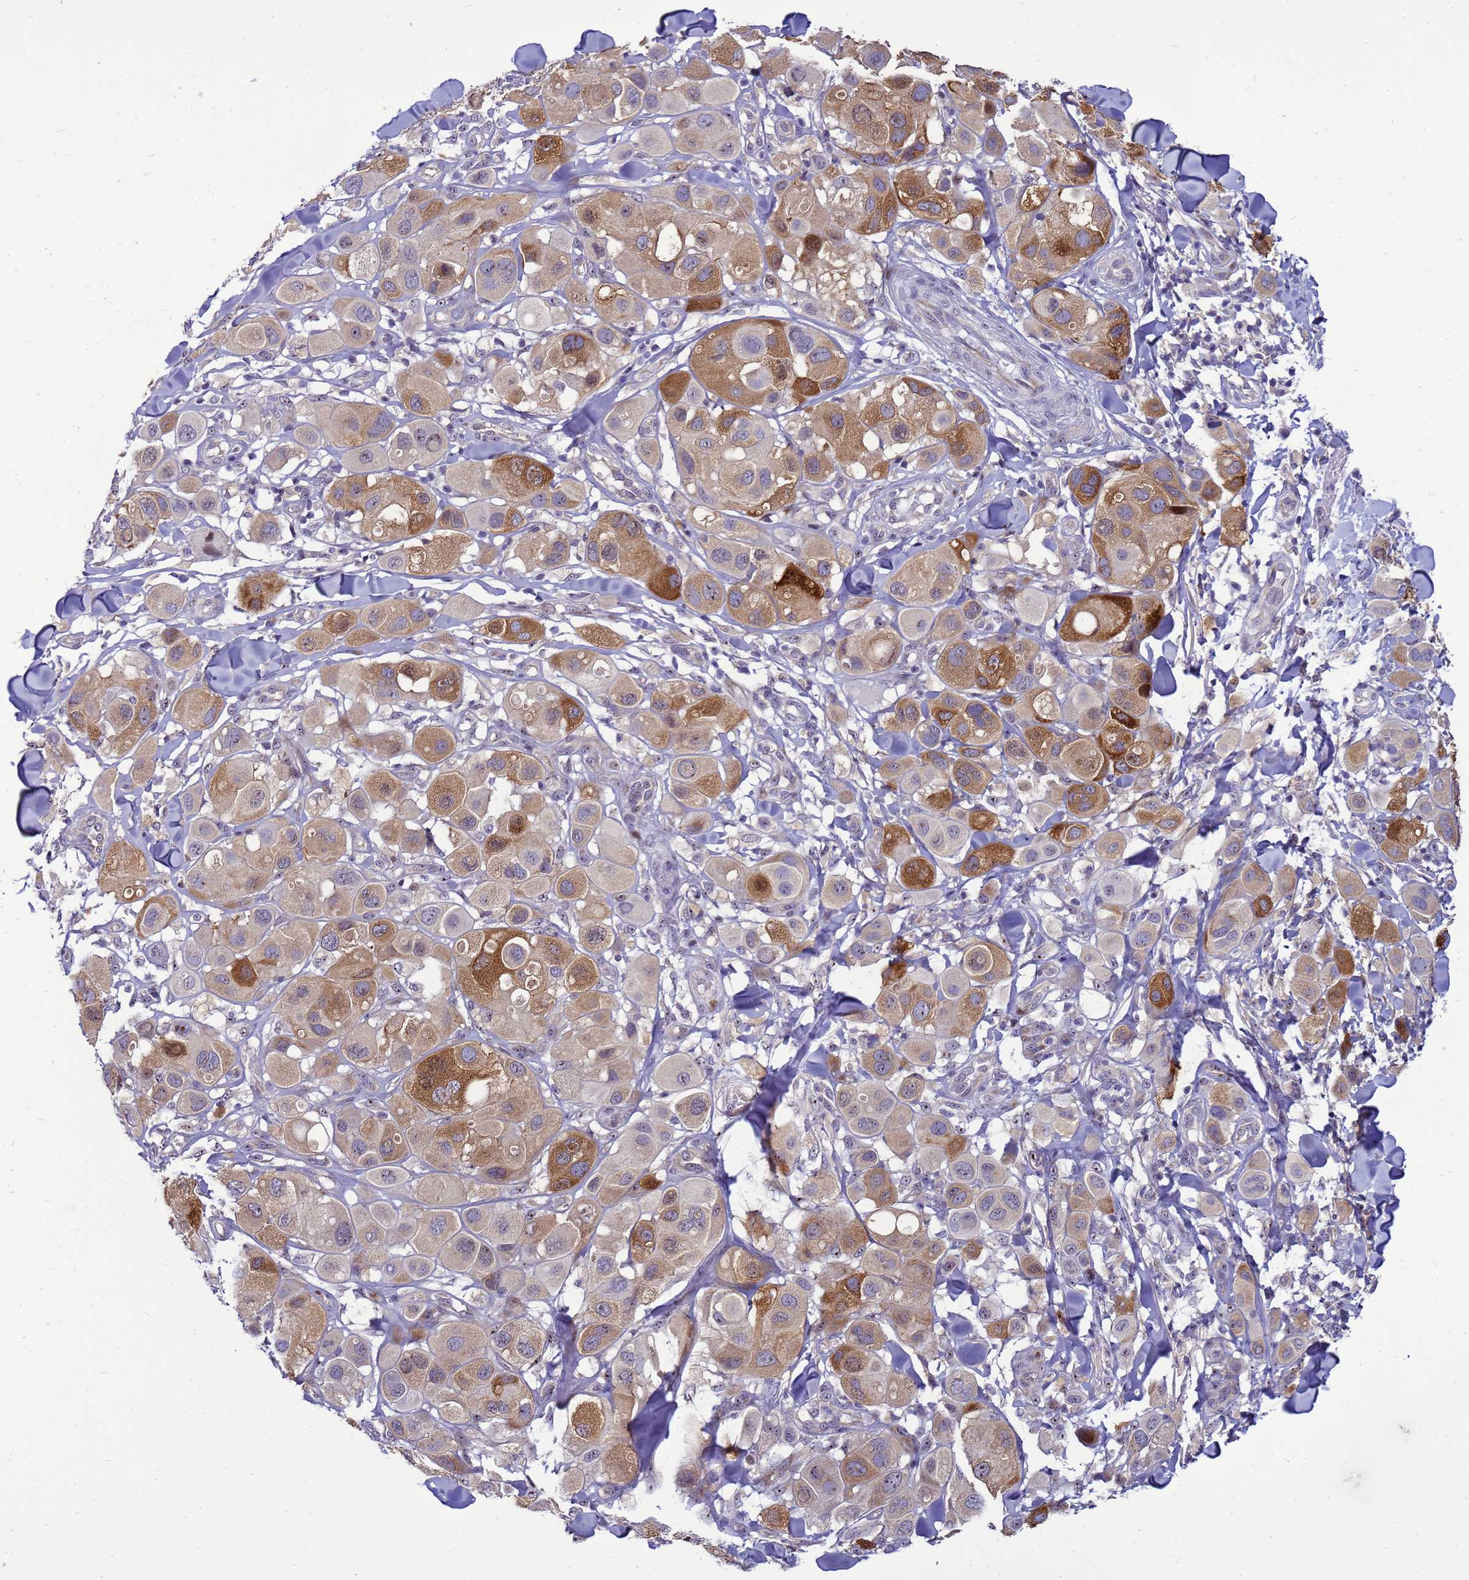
{"staining": {"intensity": "moderate", "quantity": "25%-75%", "location": "cytoplasmic/membranous"}, "tissue": "melanoma", "cell_type": "Tumor cells", "image_type": "cancer", "snomed": [{"axis": "morphology", "description": "Malignant melanoma, Metastatic site"}, {"axis": "topography", "description": "Skin"}], "caption": "Immunohistochemical staining of human melanoma displays medium levels of moderate cytoplasmic/membranous protein expression in about 25%-75% of tumor cells.", "gene": "RSPO1", "patient": {"sex": "male", "age": 41}}